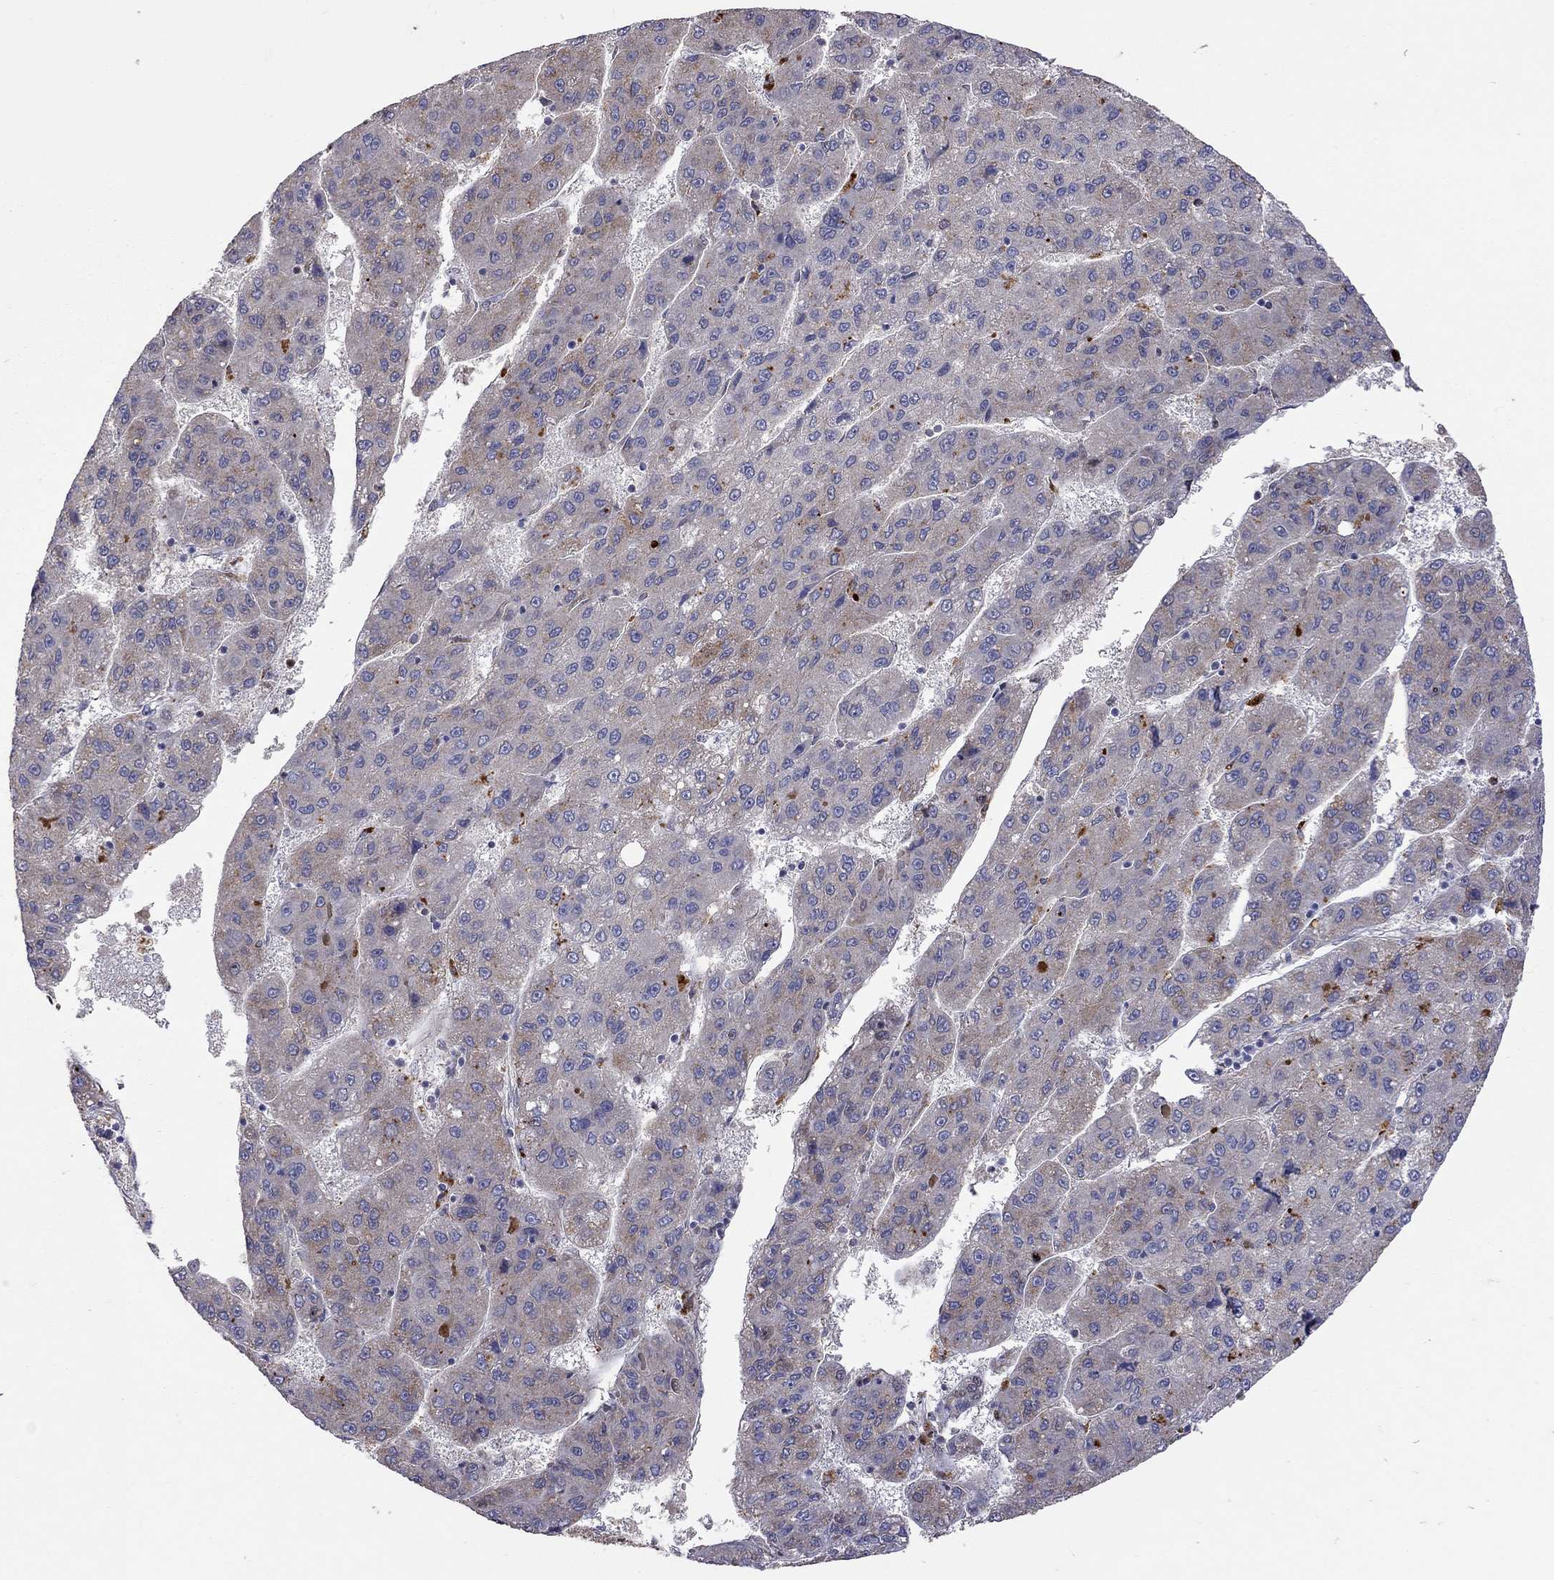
{"staining": {"intensity": "weak", "quantity": "25%-75%", "location": "cytoplasmic/membranous"}, "tissue": "liver cancer", "cell_type": "Tumor cells", "image_type": "cancer", "snomed": [{"axis": "morphology", "description": "Carcinoma, Hepatocellular, NOS"}, {"axis": "topography", "description": "Liver"}], "caption": "This image displays immunohistochemistry staining of human hepatocellular carcinoma (liver), with low weak cytoplasmic/membranous positivity in about 25%-75% of tumor cells.", "gene": "SERPINA3", "patient": {"sex": "female", "age": 82}}